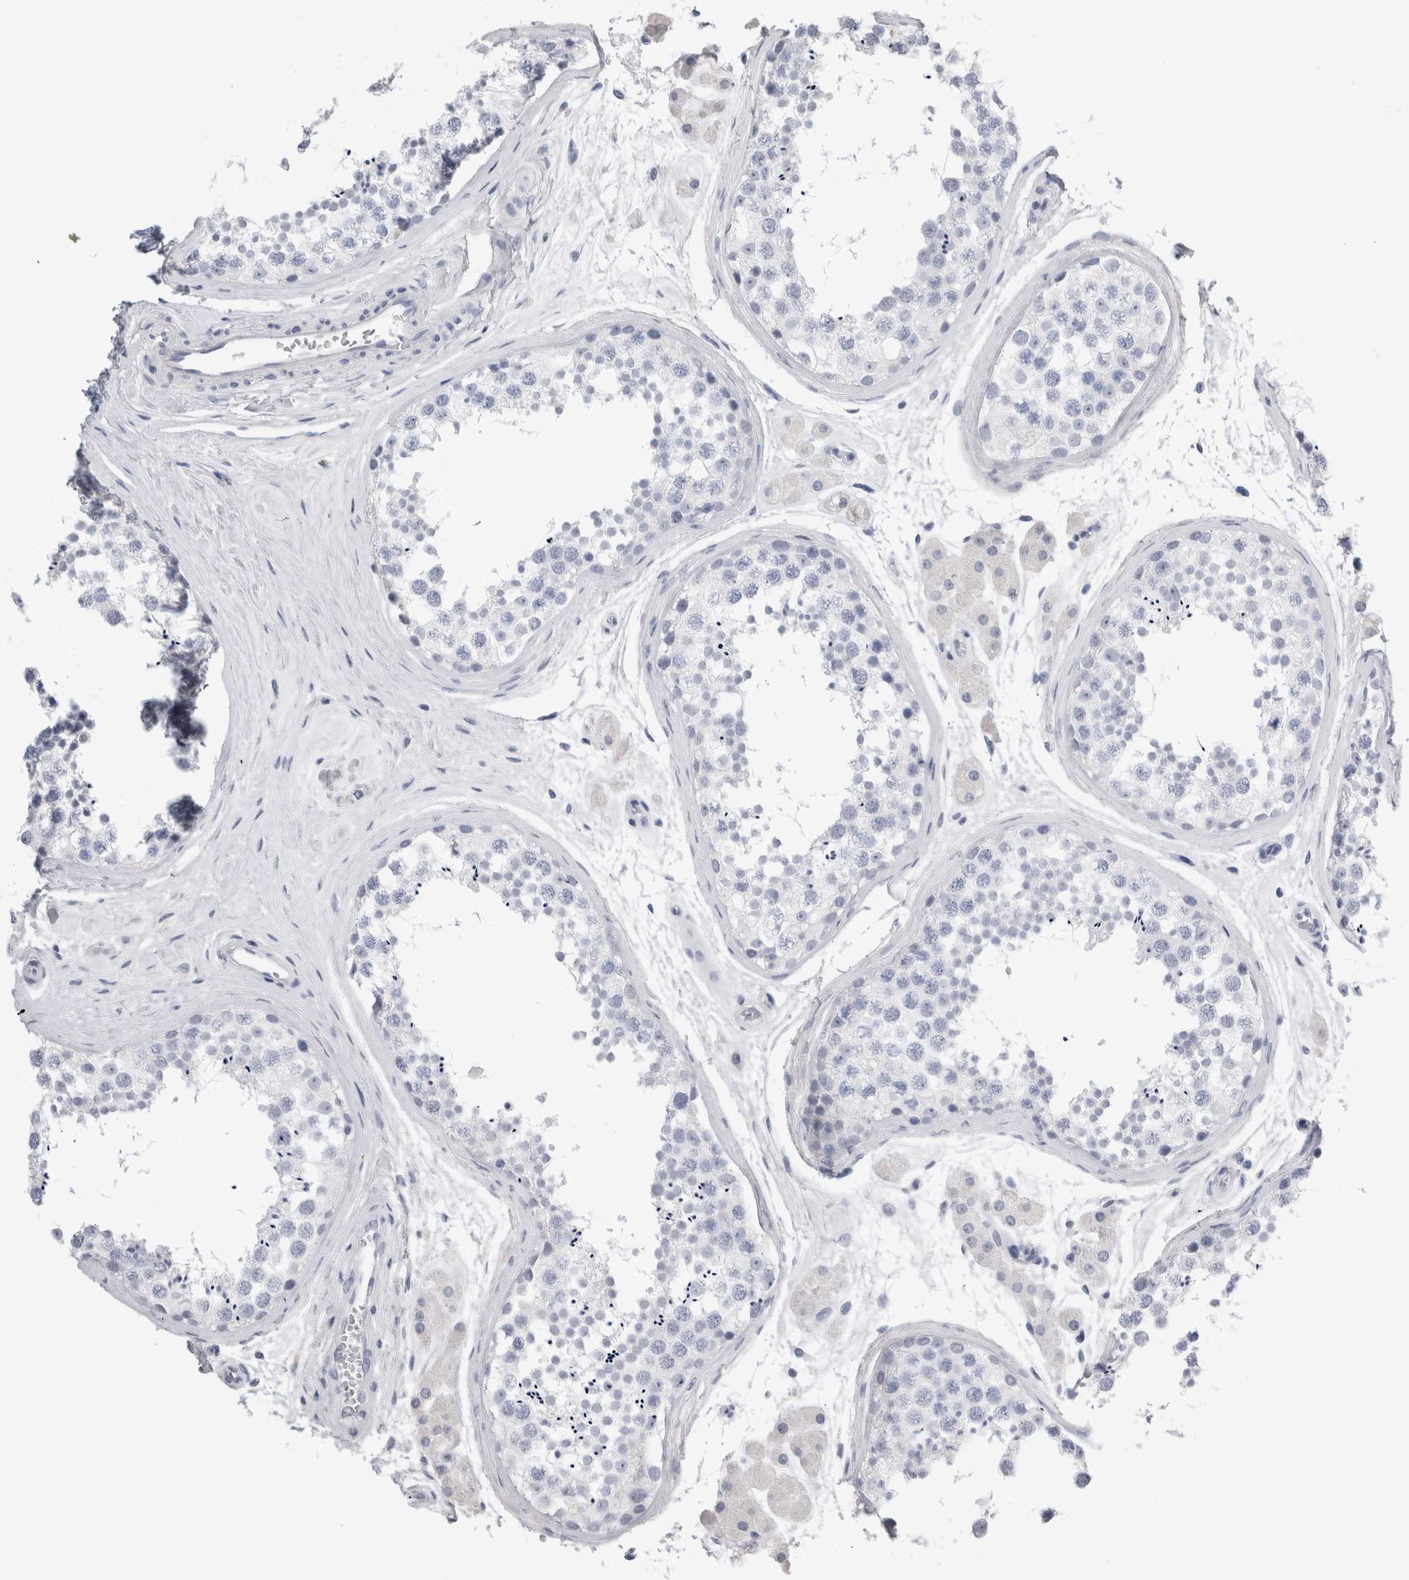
{"staining": {"intensity": "negative", "quantity": "none", "location": "none"}, "tissue": "testis", "cell_type": "Cells in seminiferous ducts", "image_type": "normal", "snomed": [{"axis": "morphology", "description": "Normal tissue, NOS"}, {"axis": "topography", "description": "Testis"}], "caption": "The photomicrograph reveals no staining of cells in seminiferous ducts in normal testis.", "gene": "S100A12", "patient": {"sex": "male", "age": 56}}